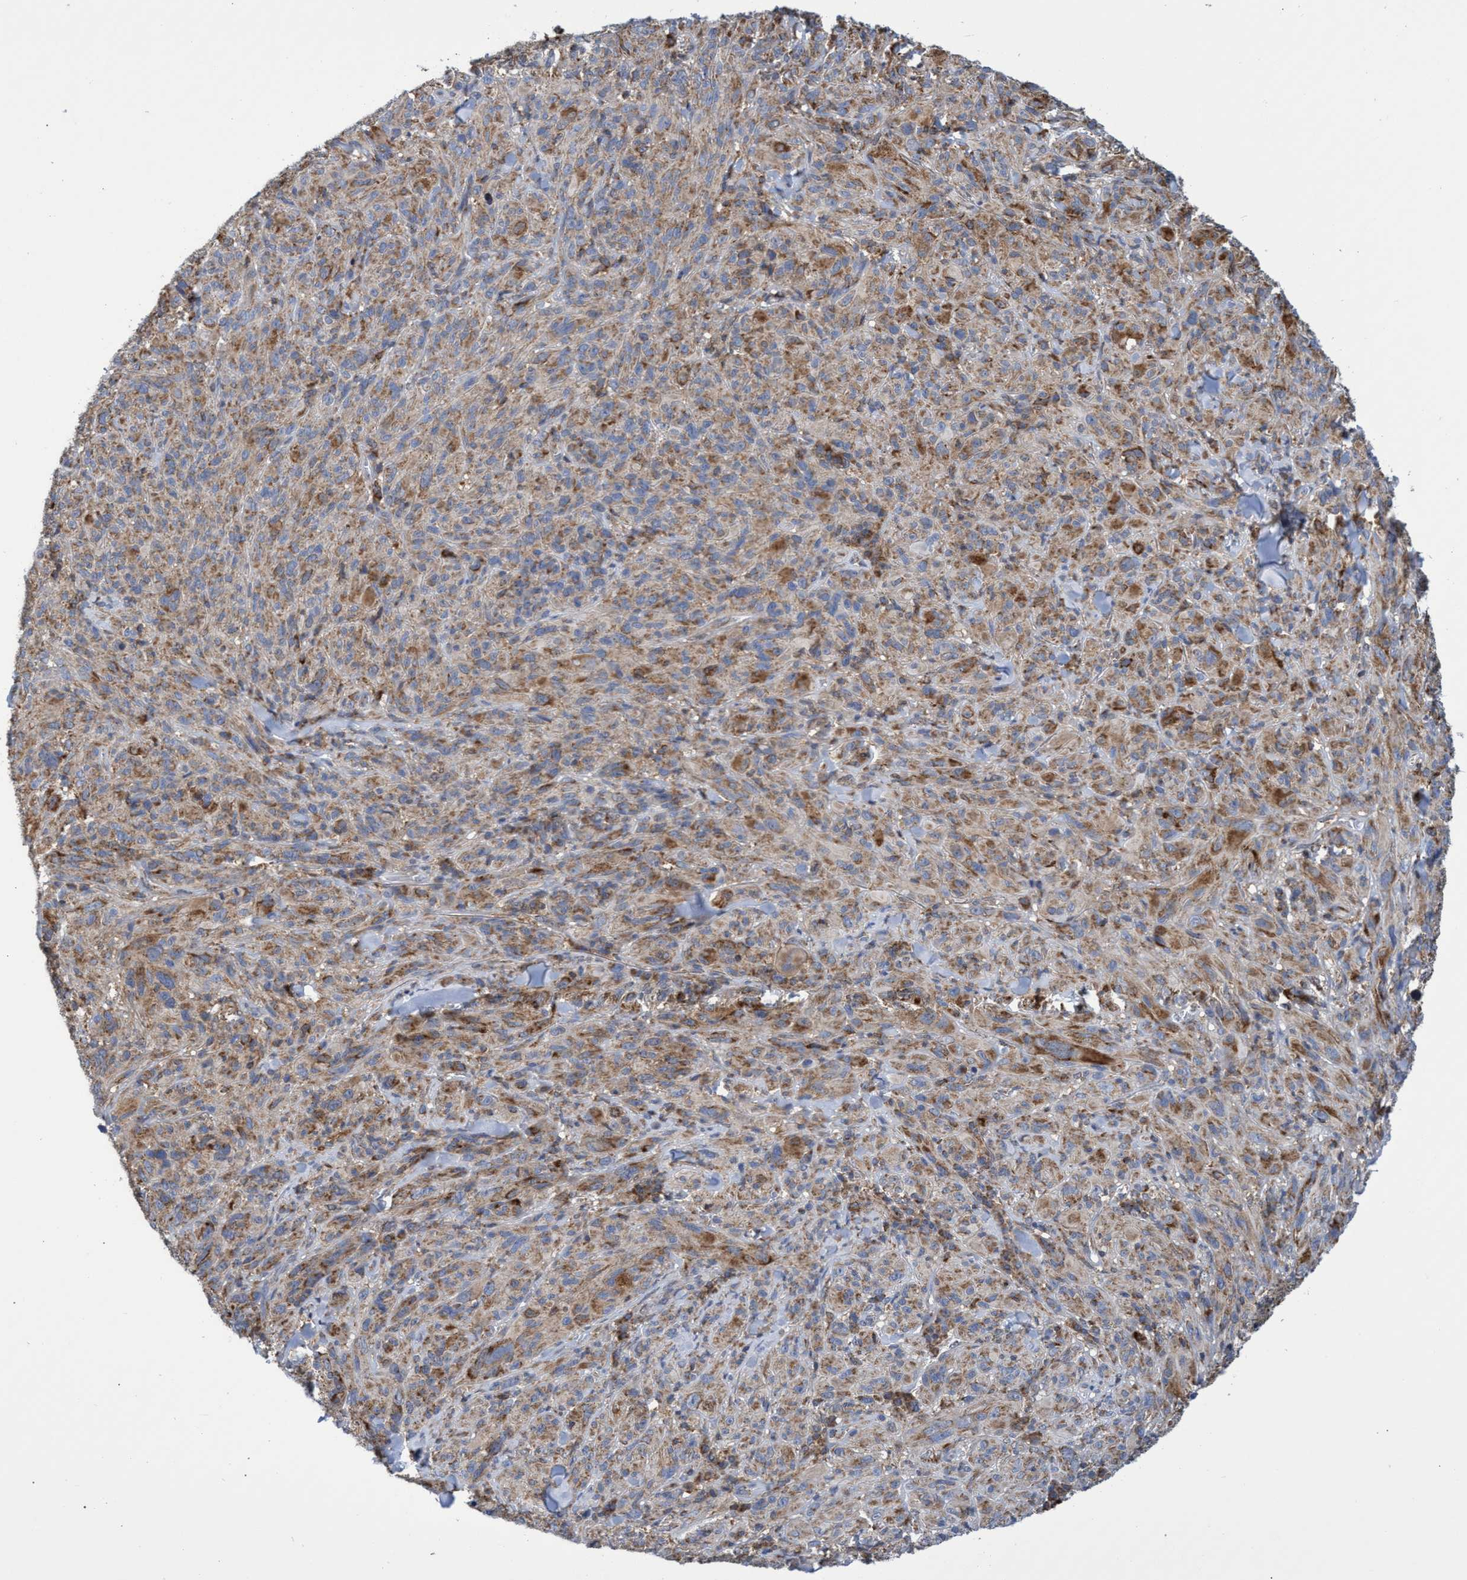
{"staining": {"intensity": "weak", "quantity": ">75%", "location": "cytoplasmic/membranous"}, "tissue": "melanoma", "cell_type": "Tumor cells", "image_type": "cancer", "snomed": [{"axis": "morphology", "description": "Malignant melanoma, NOS"}, {"axis": "topography", "description": "Skin of head"}], "caption": "IHC histopathology image of human melanoma stained for a protein (brown), which exhibits low levels of weak cytoplasmic/membranous staining in about >75% of tumor cells.", "gene": "CRYZ", "patient": {"sex": "male", "age": 96}}